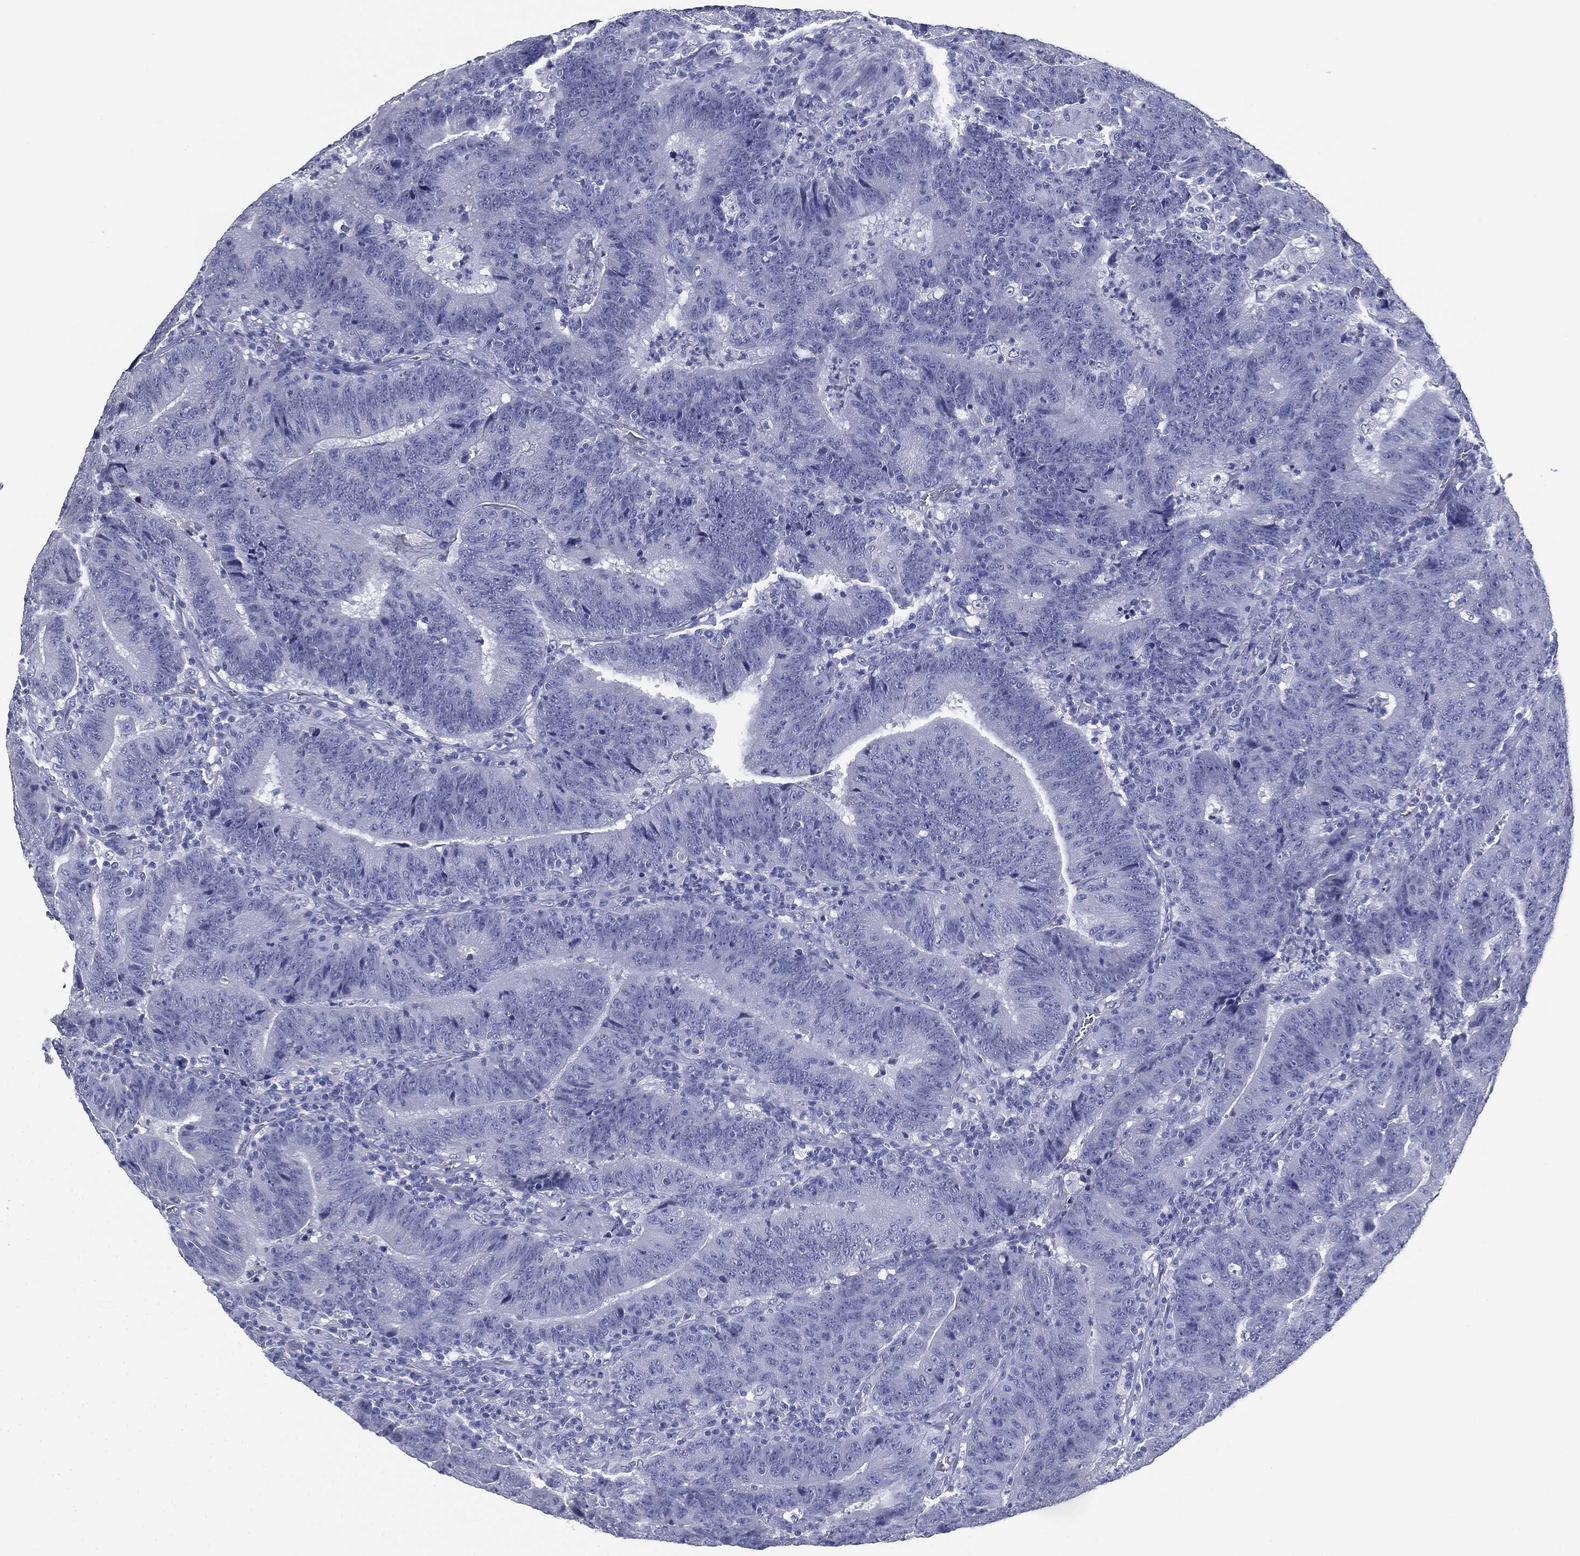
{"staining": {"intensity": "negative", "quantity": "none", "location": "none"}, "tissue": "colorectal cancer", "cell_type": "Tumor cells", "image_type": "cancer", "snomed": [{"axis": "morphology", "description": "Adenocarcinoma, NOS"}, {"axis": "topography", "description": "Colon"}], "caption": "This micrograph is of colorectal cancer stained with immunohistochemistry (IHC) to label a protein in brown with the nuclei are counter-stained blue. There is no staining in tumor cells.", "gene": "ATP2A1", "patient": {"sex": "female", "age": 75}}